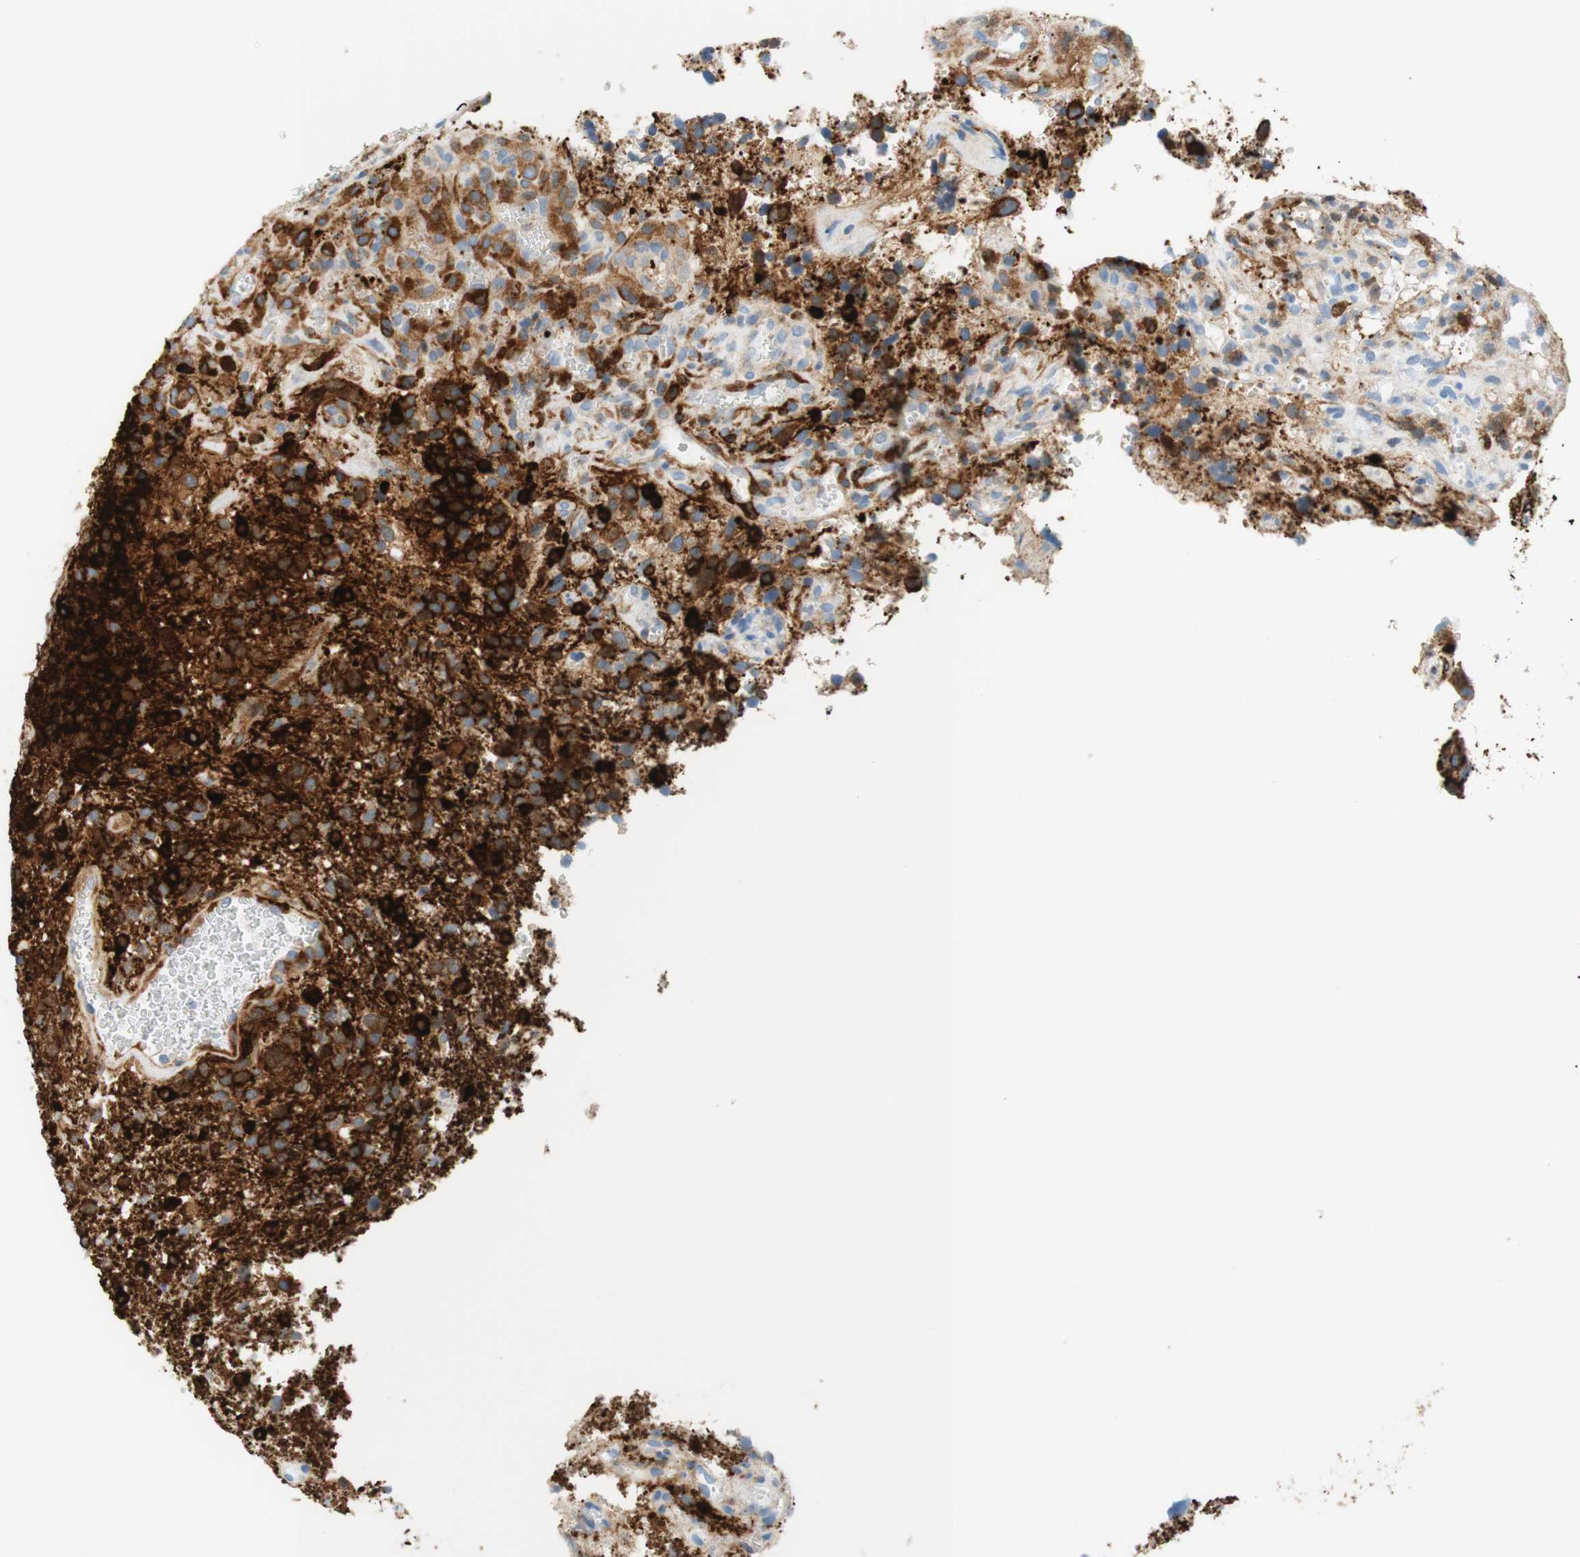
{"staining": {"intensity": "strong", "quantity": ">75%", "location": "cytoplasmic/membranous,nuclear"}, "tissue": "glioma", "cell_type": "Tumor cells", "image_type": "cancer", "snomed": [{"axis": "morphology", "description": "Glioma, malignant, High grade"}, {"axis": "topography", "description": "Brain"}], "caption": "Strong cytoplasmic/membranous and nuclear expression is present in about >75% of tumor cells in glioma. (IHC, brightfield microscopy, high magnification).", "gene": "STMN1", "patient": {"sex": "female", "age": 58}}